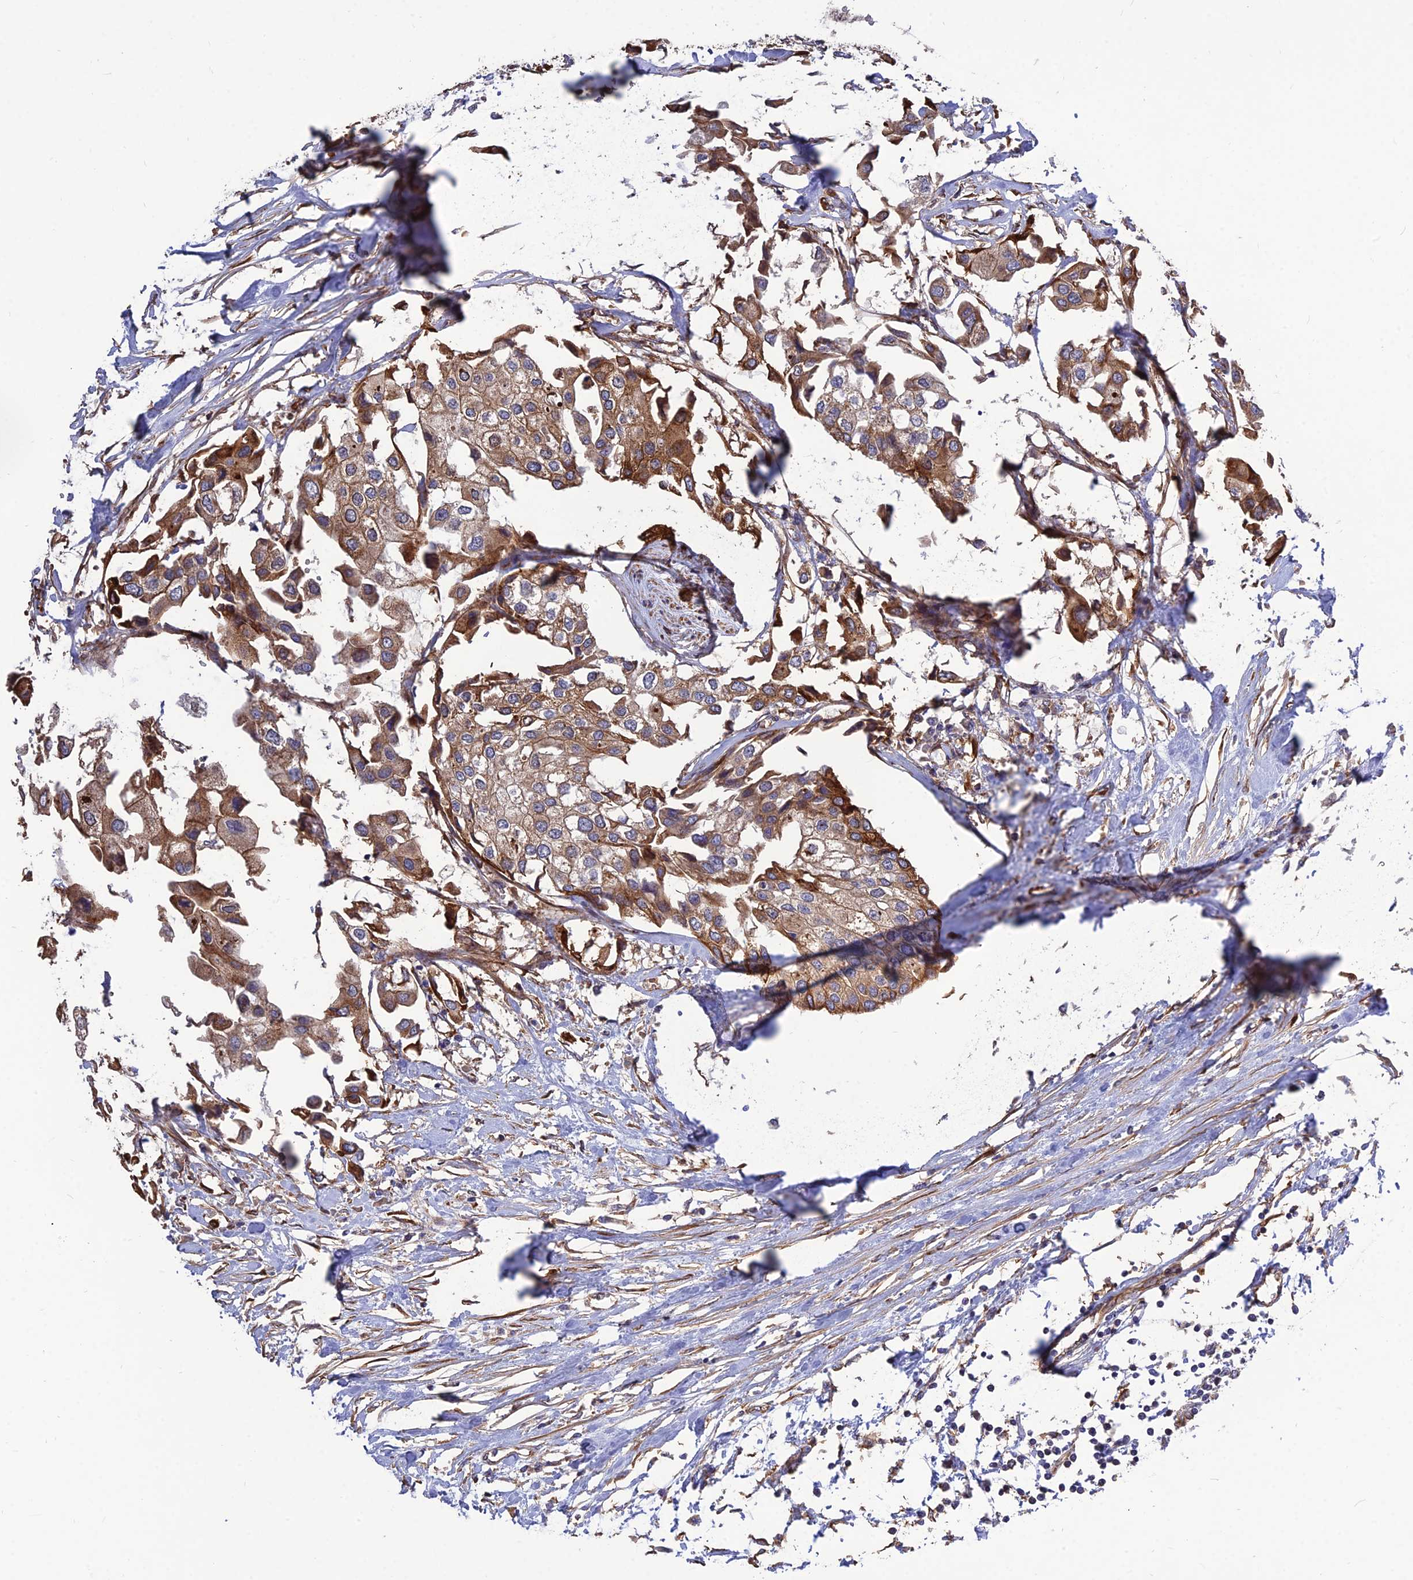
{"staining": {"intensity": "moderate", "quantity": ">75%", "location": "cytoplasmic/membranous"}, "tissue": "urothelial cancer", "cell_type": "Tumor cells", "image_type": "cancer", "snomed": [{"axis": "morphology", "description": "Urothelial carcinoma, High grade"}, {"axis": "topography", "description": "Urinary bladder"}], "caption": "DAB (3,3'-diaminobenzidine) immunohistochemical staining of human urothelial cancer demonstrates moderate cytoplasmic/membranous protein staining in about >75% of tumor cells.", "gene": "CRTAP", "patient": {"sex": "male", "age": 64}}